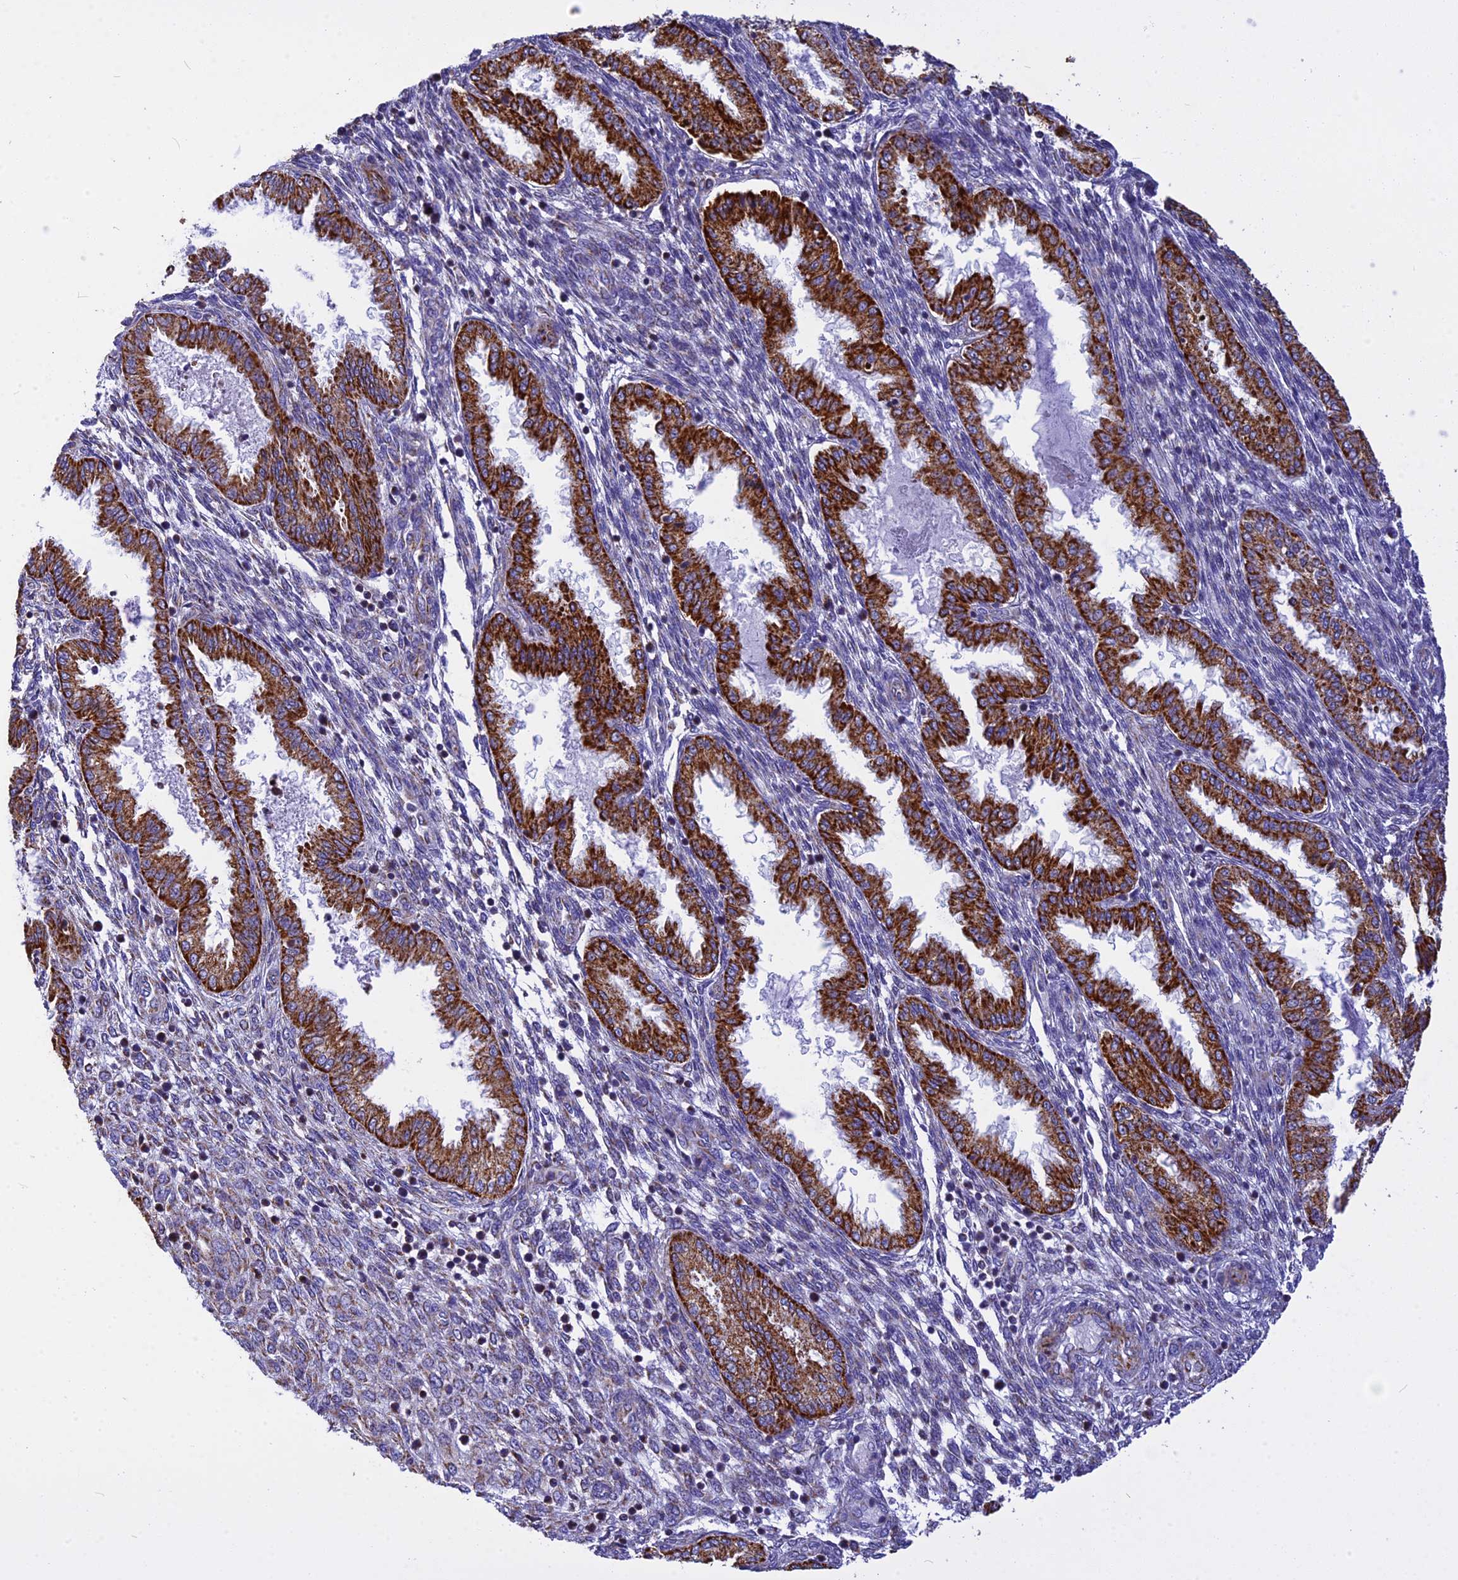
{"staining": {"intensity": "negative", "quantity": "none", "location": "none"}, "tissue": "endometrium", "cell_type": "Cells in endometrial stroma", "image_type": "normal", "snomed": [{"axis": "morphology", "description": "Normal tissue, NOS"}, {"axis": "topography", "description": "Endometrium"}], "caption": "High power microscopy image of an immunohistochemistry (IHC) photomicrograph of benign endometrium, revealing no significant expression in cells in endometrial stroma. (Stains: DAB IHC with hematoxylin counter stain, Microscopy: brightfield microscopy at high magnification).", "gene": "VDAC2", "patient": {"sex": "female", "age": 33}}